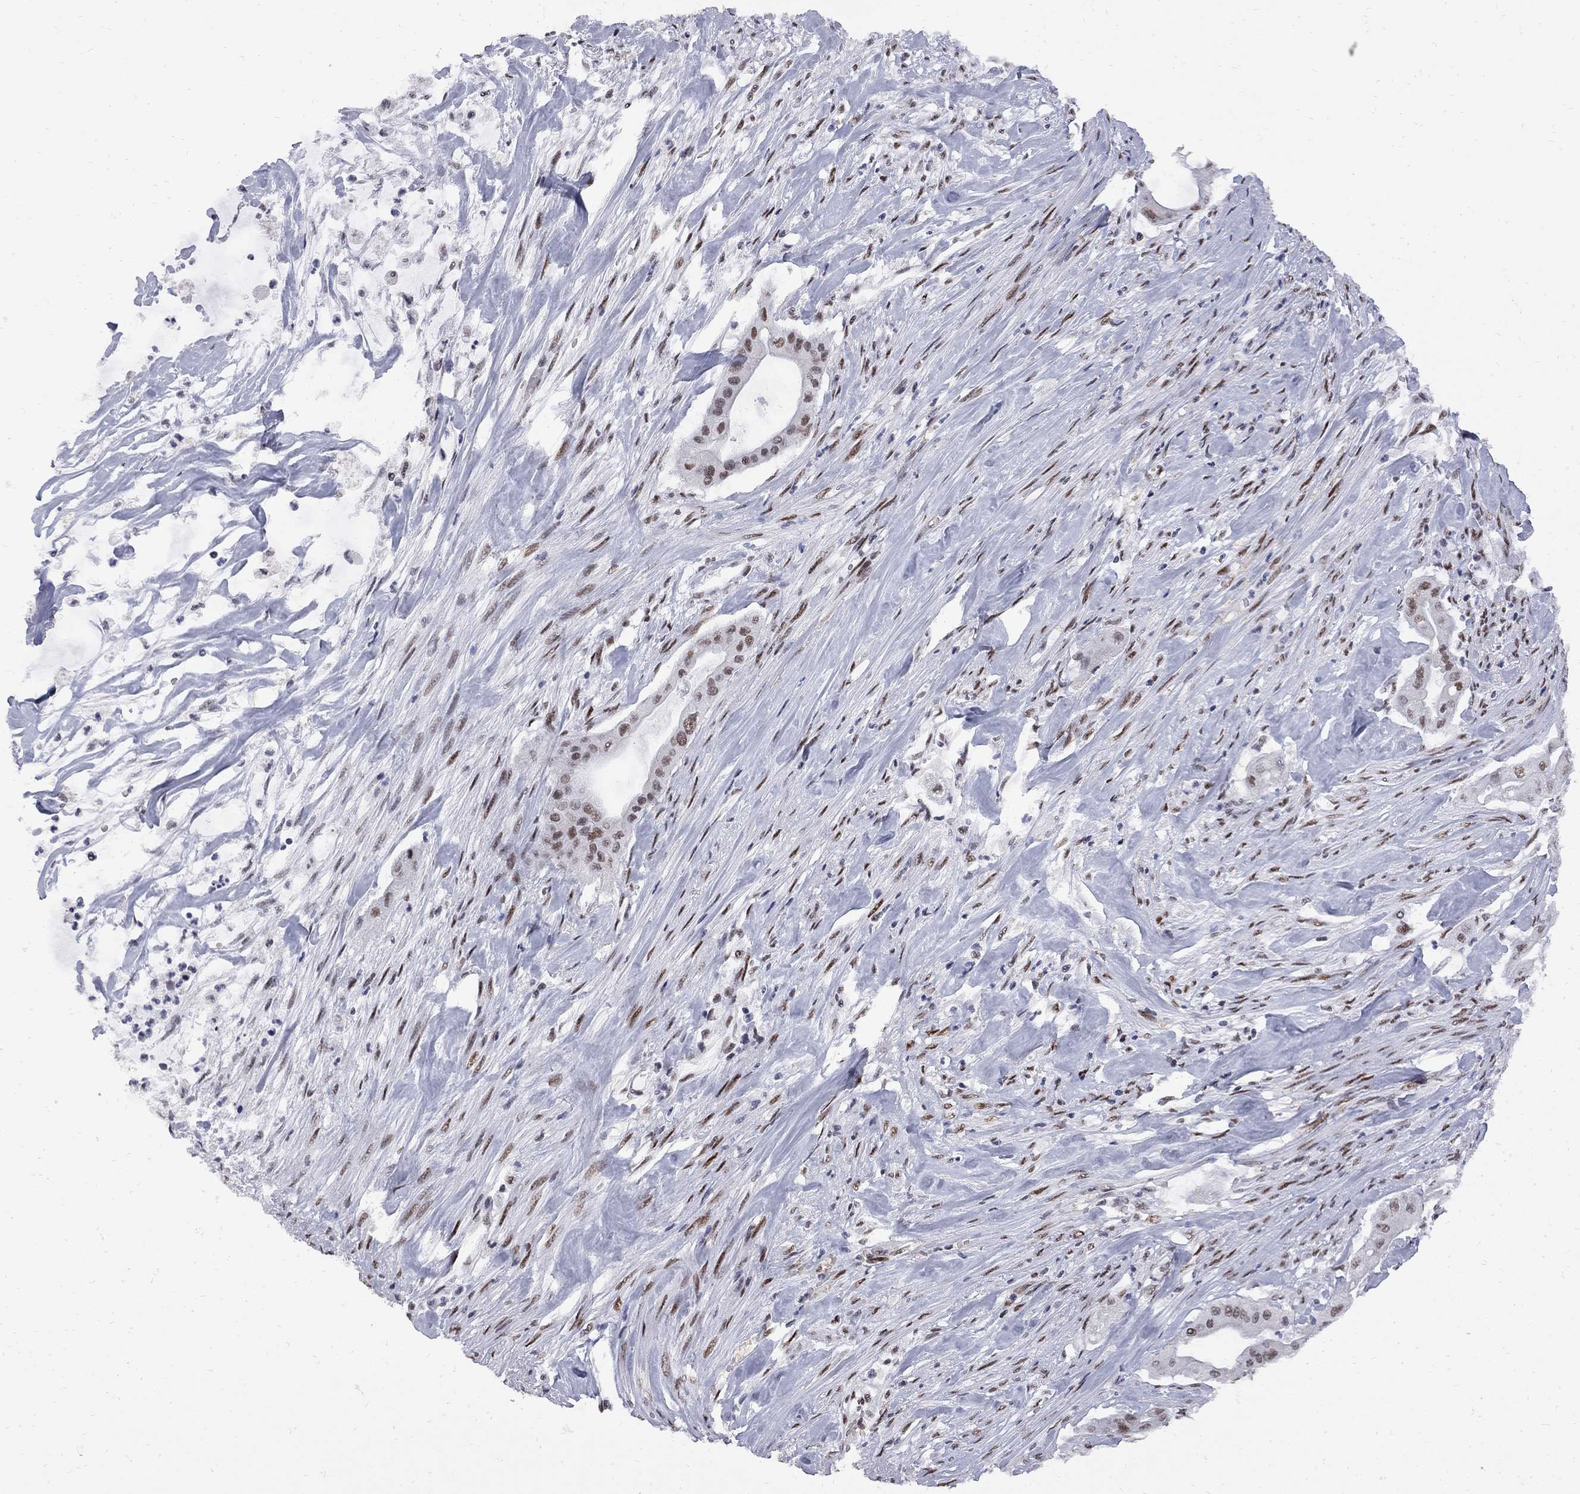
{"staining": {"intensity": "moderate", "quantity": "<25%", "location": "nuclear"}, "tissue": "pancreatic cancer", "cell_type": "Tumor cells", "image_type": "cancer", "snomed": [{"axis": "morphology", "description": "Normal tissue, NOS"}, {"axis": "morphology", "description": "Inflammation, NOS"}, {"axis": "morphology", "description": "Adenocarcinoma, NOS"}, {"axis": "topography", "description": "Pancreas"}], "caption": "Protein expression analysis of pancreatic cancer displays moderate nuclear expression in approximately <25% of tumor cells.", "gene": "ZBTB47", "patient": {"sex": "male", "age": 57}}